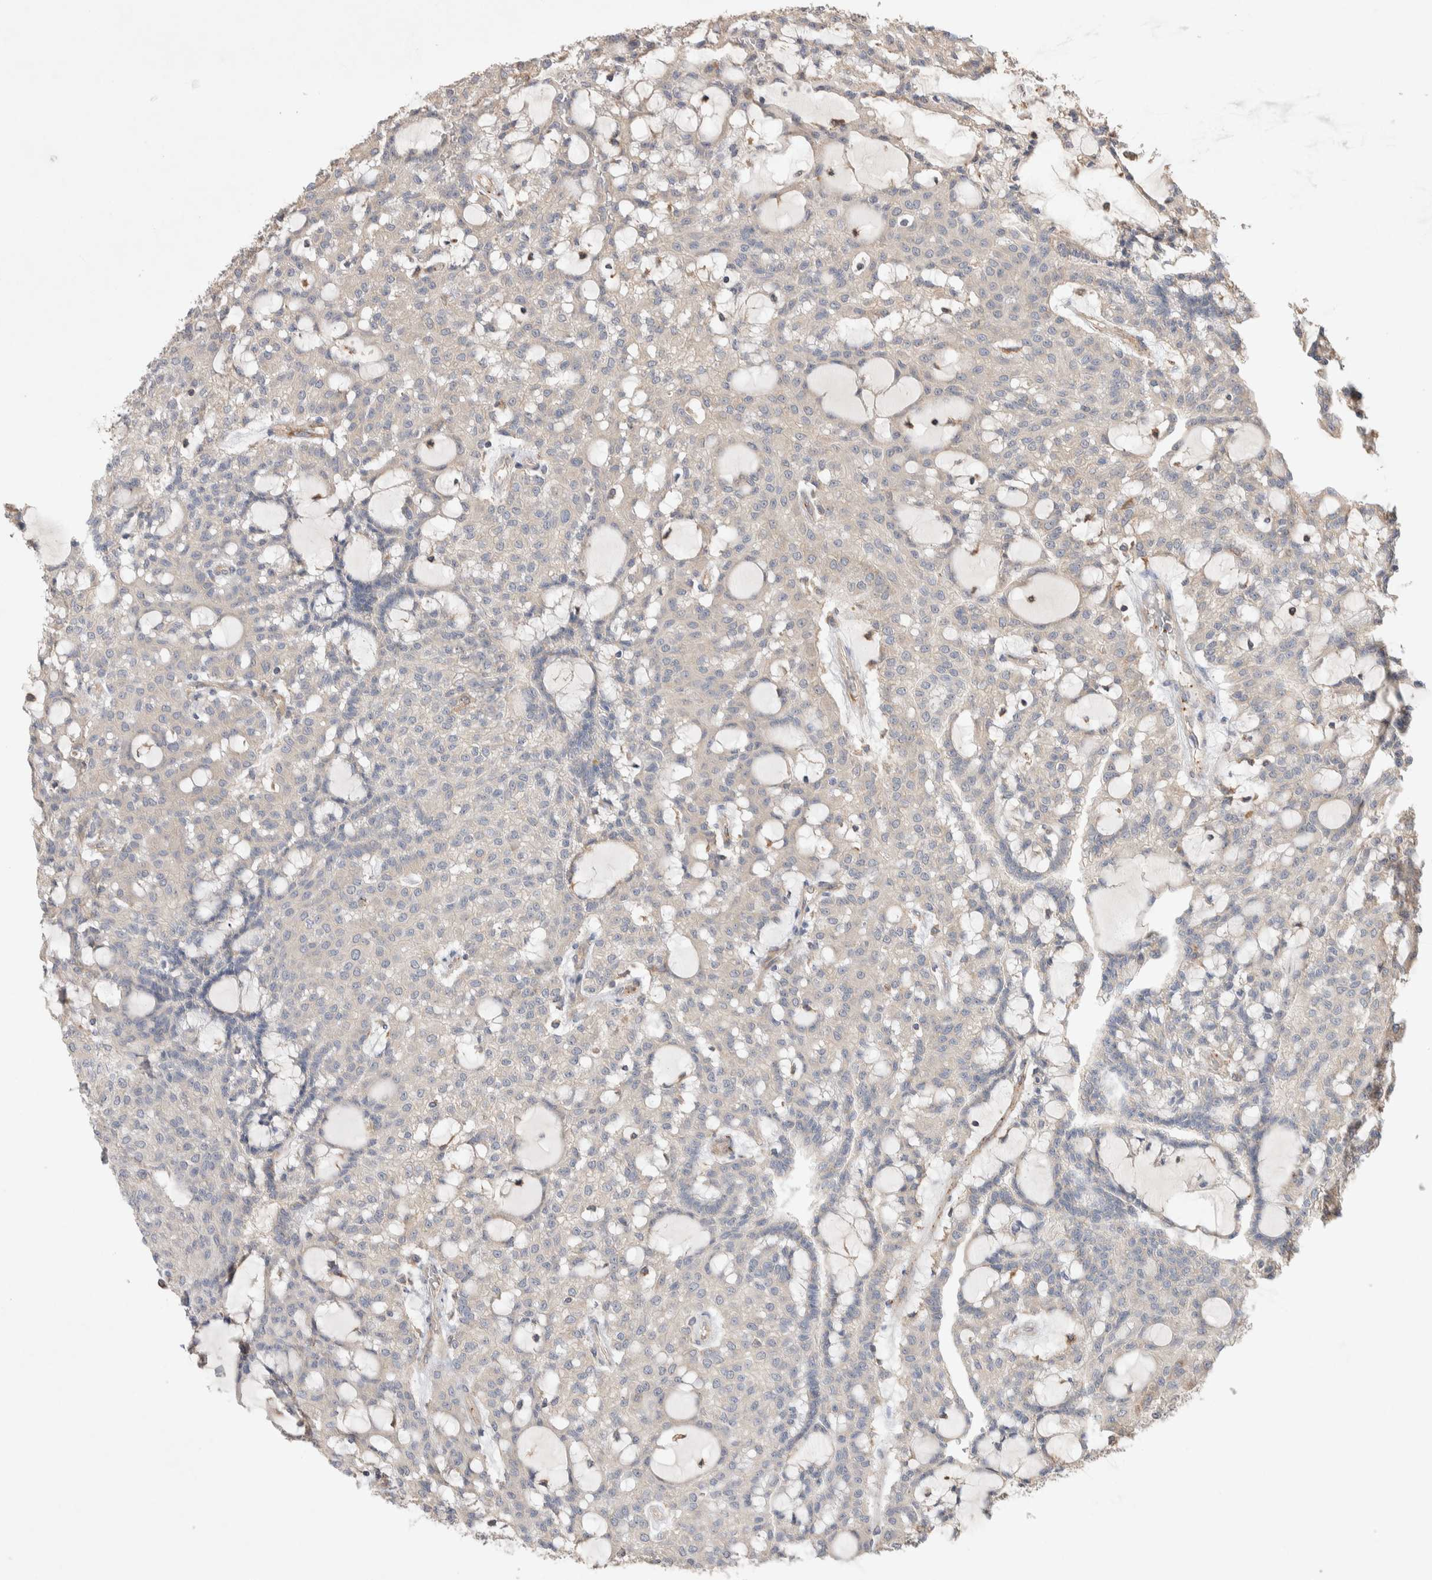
{"staining": {"intensity": "negative", "quantity": "none", "location": "none"}, "tissue": "renal cancer", "cell_type": "Tumor cells", "image_type": "cancer", "snomed": [{"axis": "morphology", "description": "Adenocarcinoma, NOS"}, {"axis": "topography", "description": "Kidney"}], "caption": "An immunohistochemistry image of renal cancer is shown. There is no staining in tumor cells of renal cancer.", "gene": "DEPTOR", "patient": {"sex": "male", "age": 63}}